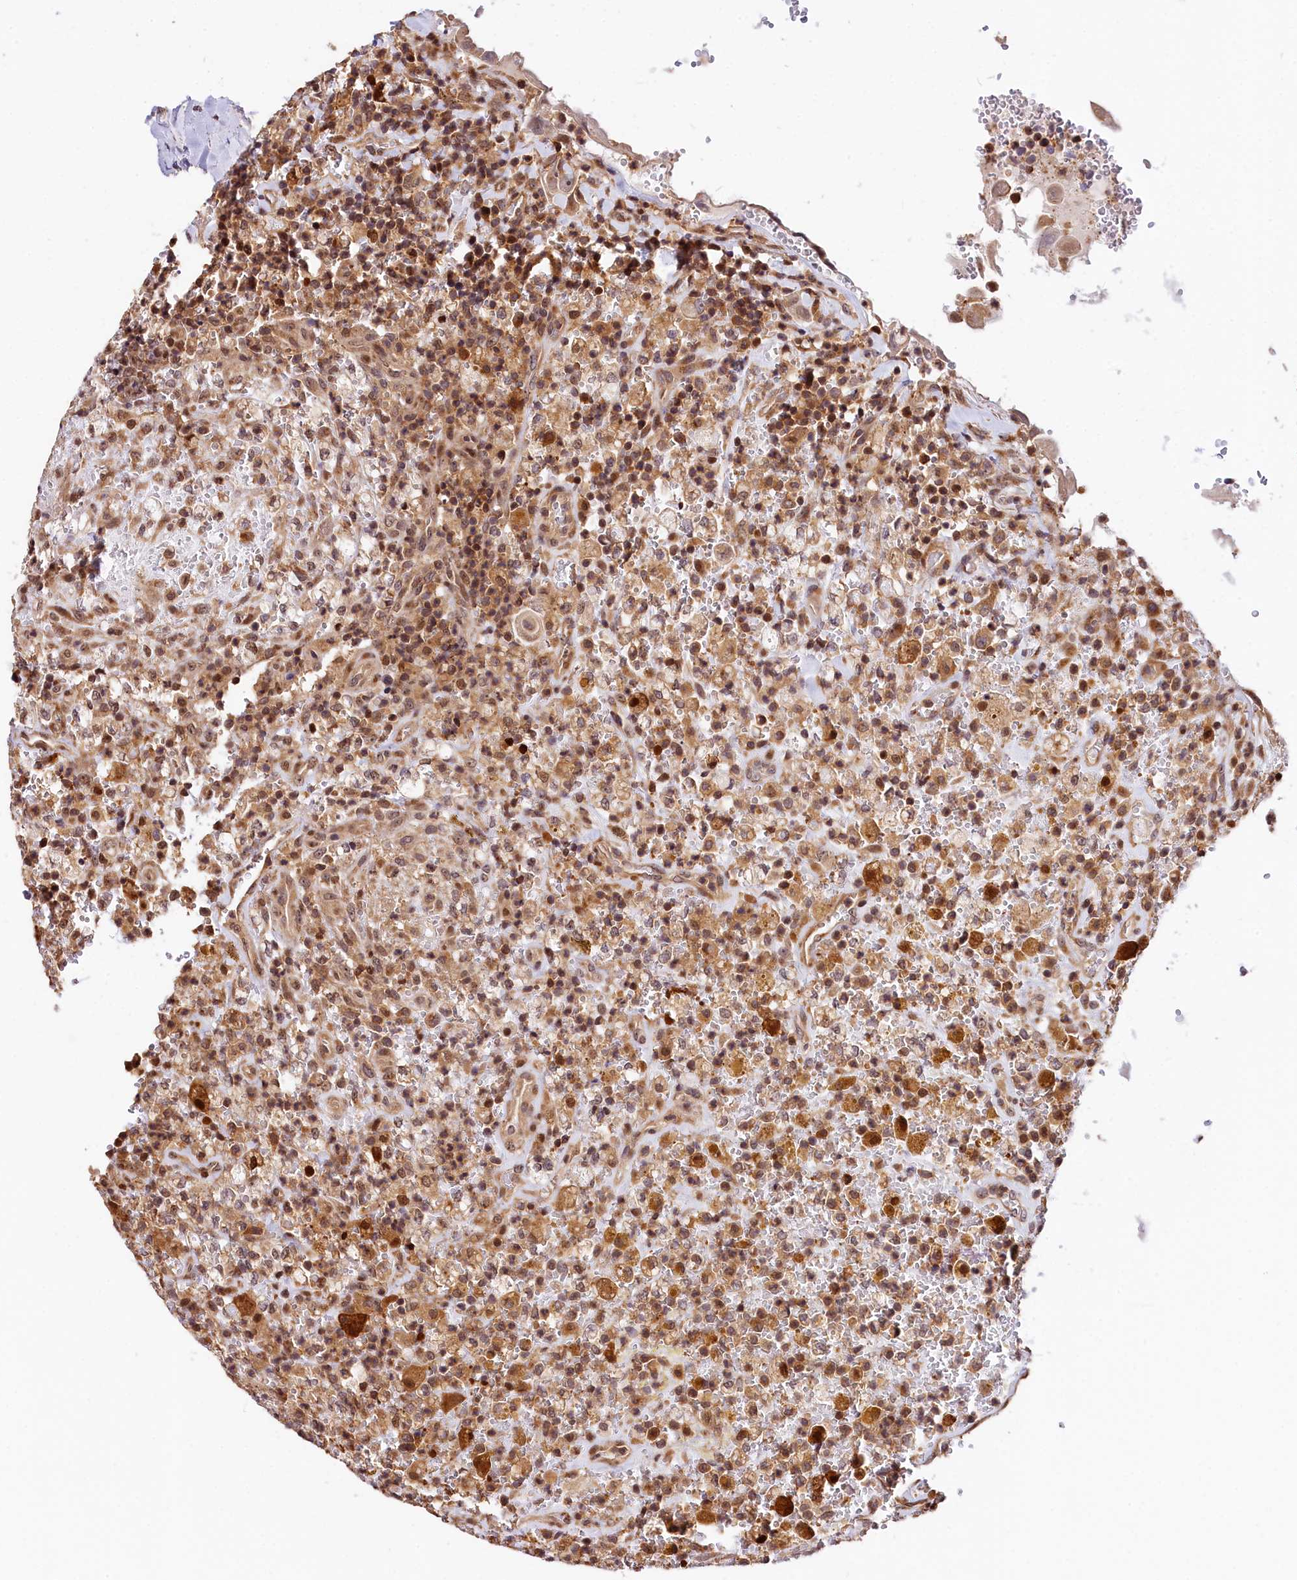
{"staining": {"intensity": "moderate", "quantity": "25%-75%", "location": "cytoplasmic/membranous,nuclear"}, "tissue": "thyroid cancer", "cell_type": "Tumor cells", "image_type": "cancer", "snomed": [{"axis": "morphology", "description": "Papillary adenocarcinoma, NOS"}, {"axis": "topography", "description": "Thyroid gland"}], "caption": "The image reveals a brown stain indicating the presence of a protein in the cytoplasmic/membranous and nuclear of tumor cells in thyroid papillary adenocarcinoma. (Stains: DAB (3,3'-diaminobenzidine) in brown, nuclei in blue, Microscopy: brightfield microscopy at high magnification).", "gene": "CHORDC1", "patient": {"sex": "male", "age": 77}}